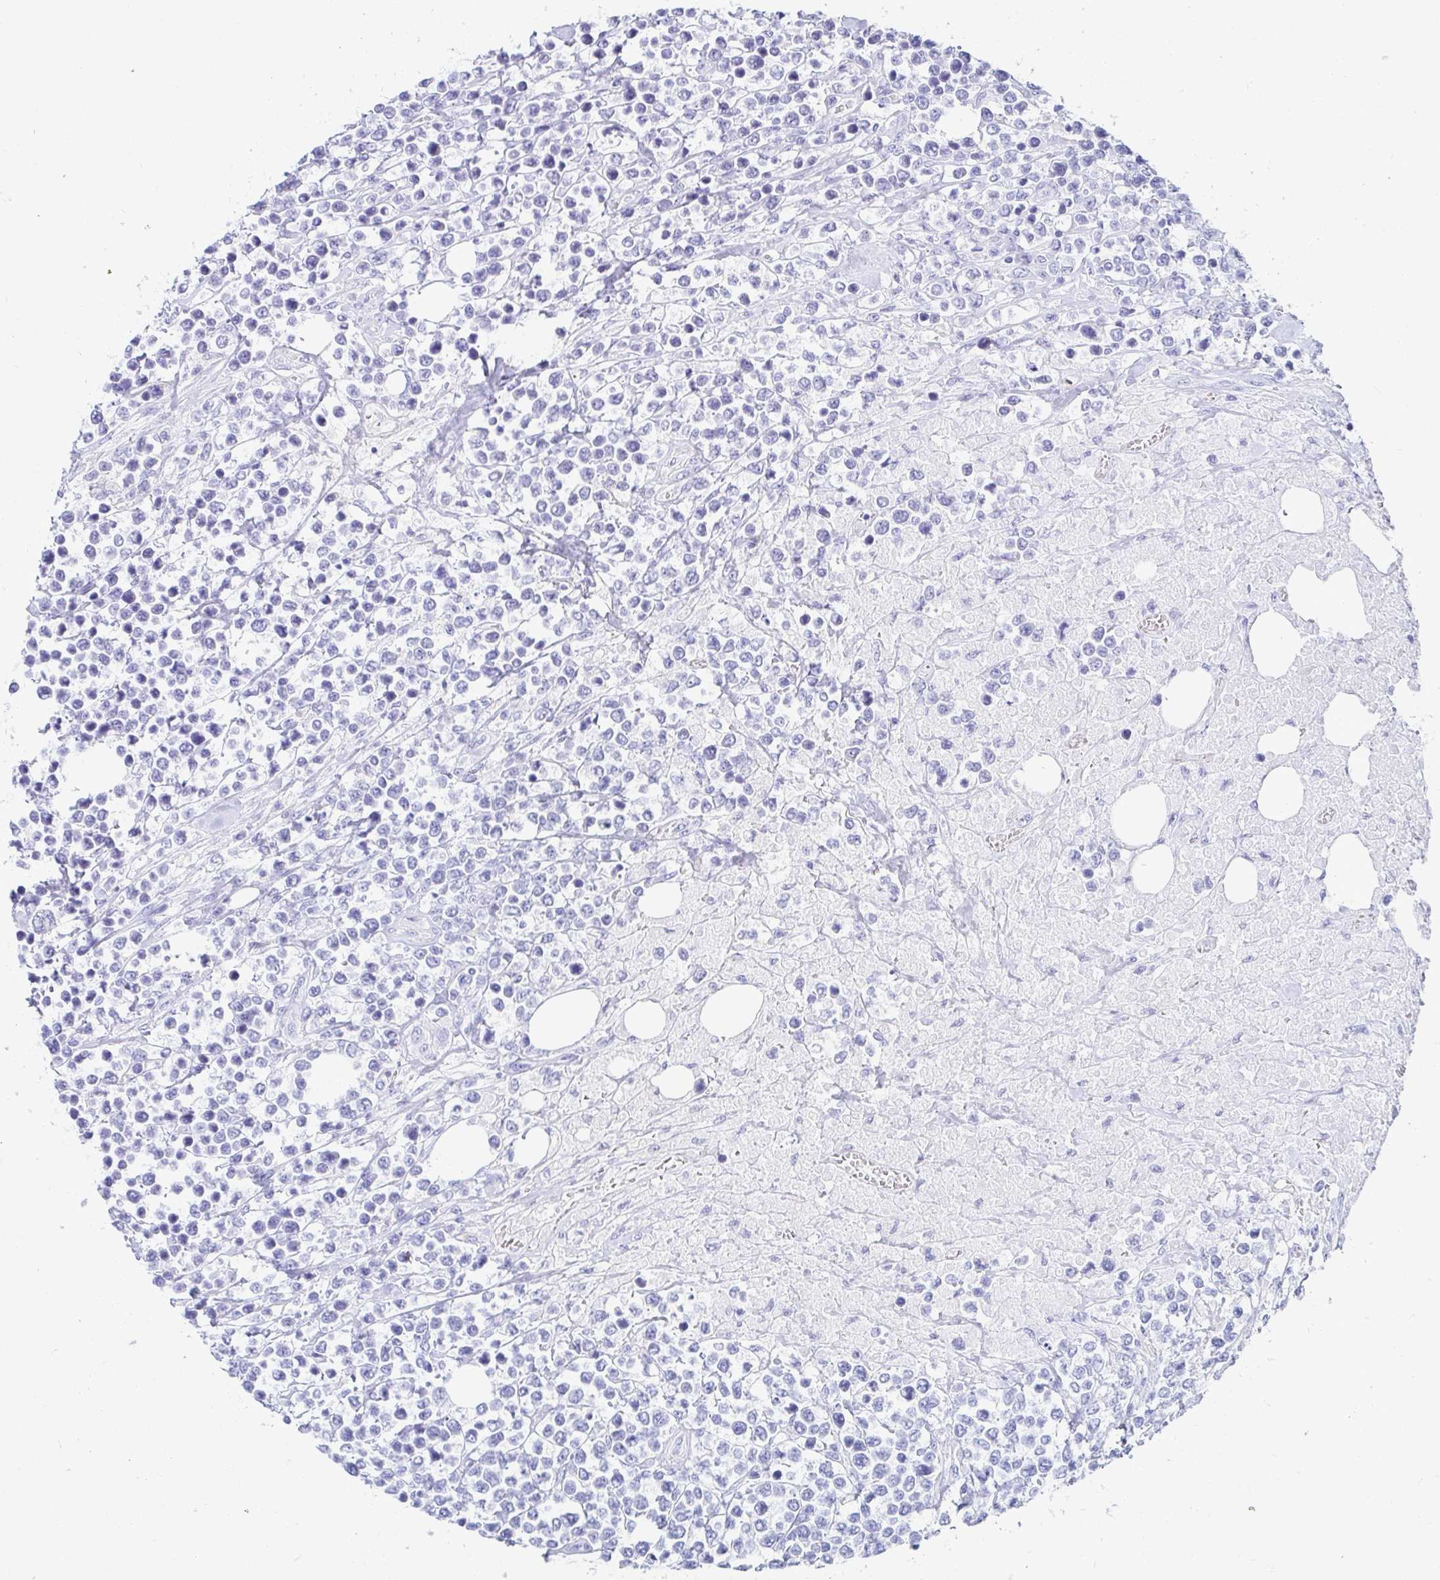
{"staining": {"intensity": "negative", "quantity": "none", "location": "none"}, "tissue": "lymphoma", "cell_type": "Tumor cells", "image_type": "cancer", "snomed": [{"axis": "morphology", "description": "Malignant lymphoma, non-Hodgkin's type, High grade"}, {"axis": "topography", "description": "Soft tissue"}], "caption": "This is an IHC histopathology image of human lymphoma. There is no positivity in tumor cells.", "gene": "C4orf17", "patient": {"sex": "female", "age": 56}}